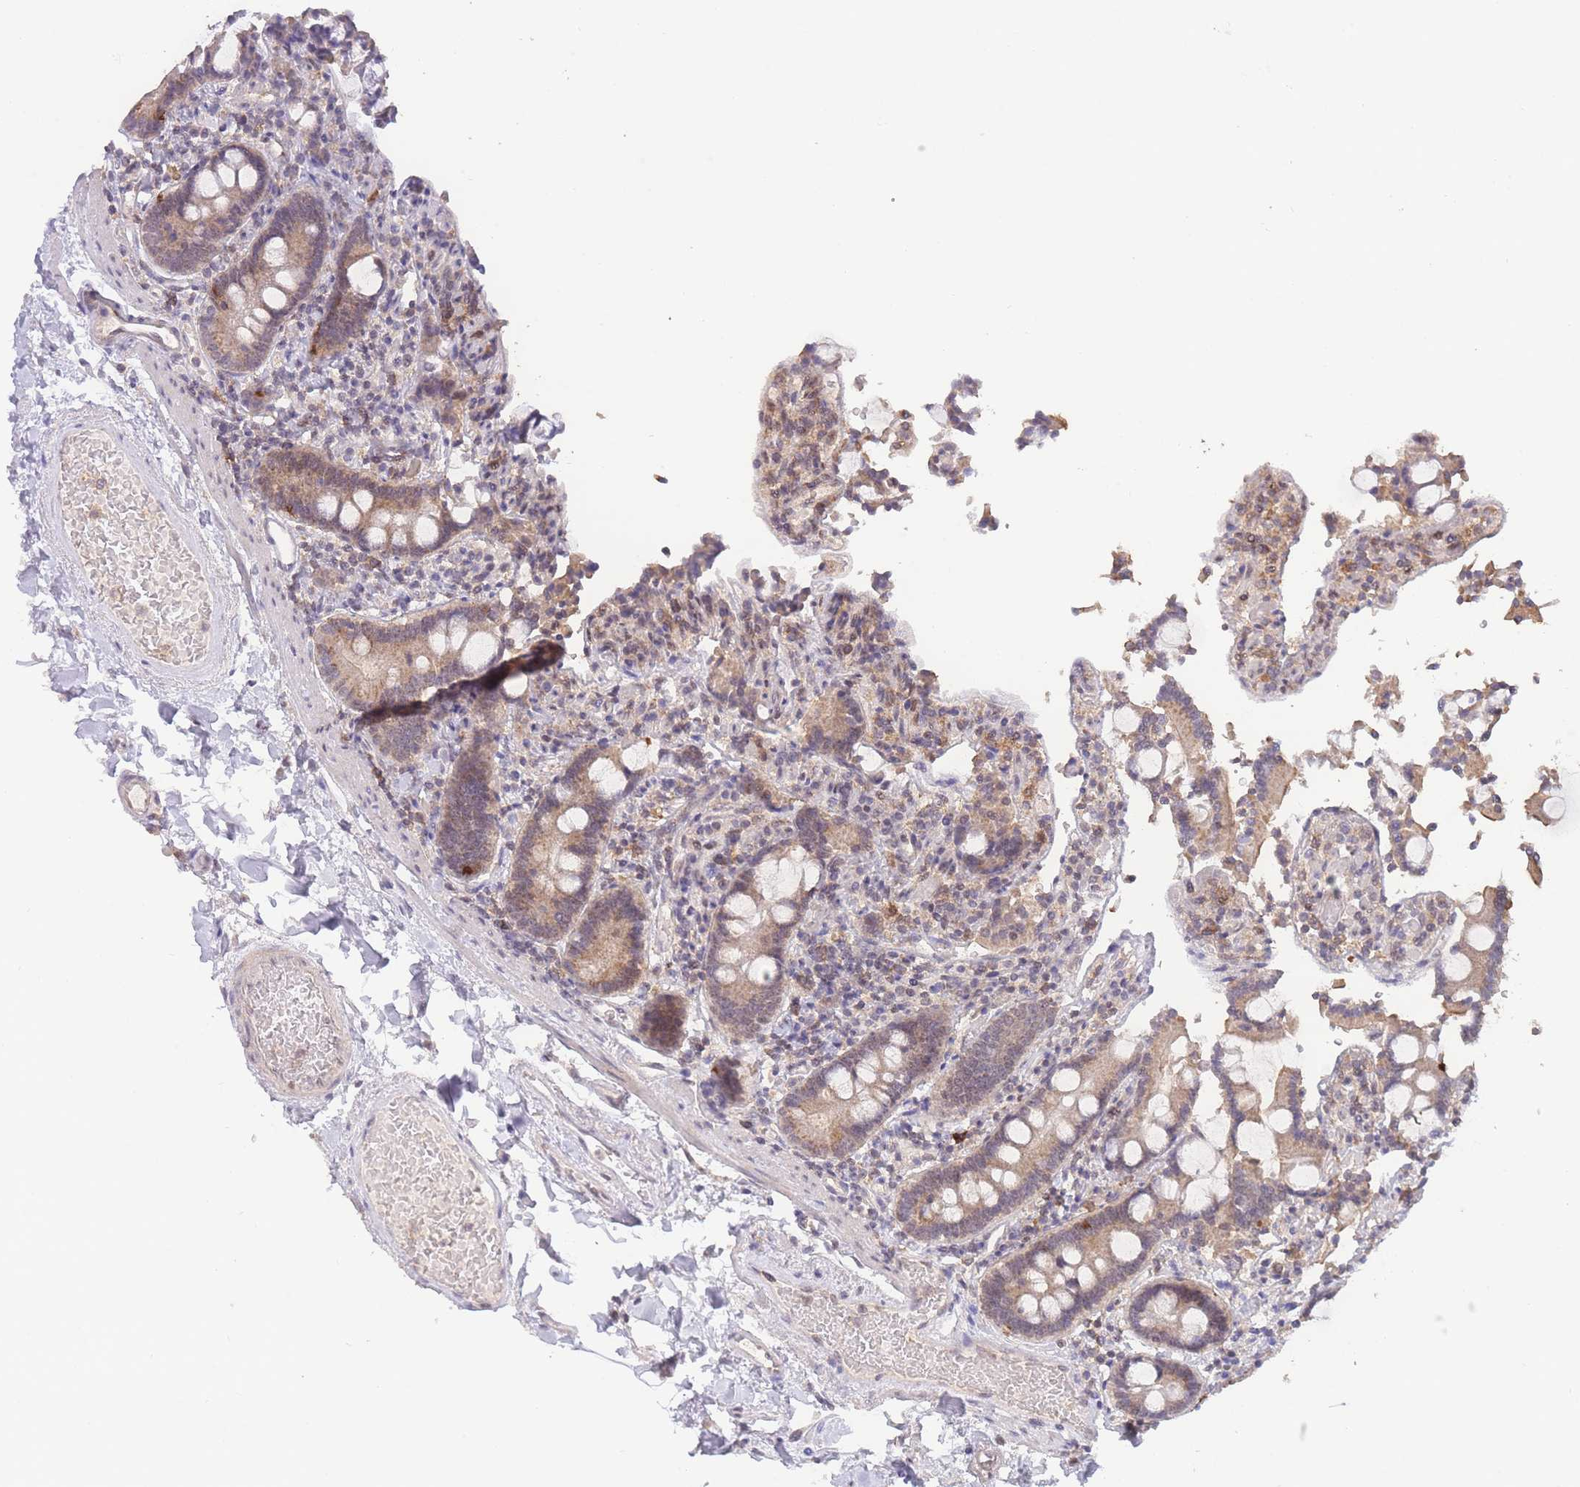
{"staining": {"intensity": "moderate", "quantity": "25%-75%", "location": "cytoplasmic/membranous"}, "tissue": "duodenum", "cell_type": "Glandular cells", "image_type": "normal", "snomed": [{"axis": "morphology", "description": "Normal tissue, NOS"}, {"axis": "topography", "description": "Duodenum"}], "caption": "Brown immunohistochemical staining in normal human duodenum exhibits moderate cytoplasmic/membranous expression in approximately 25%-75% of glandular cells.", "gene": "RNF144B", "patient": {"sex": "male", "age": 55}}